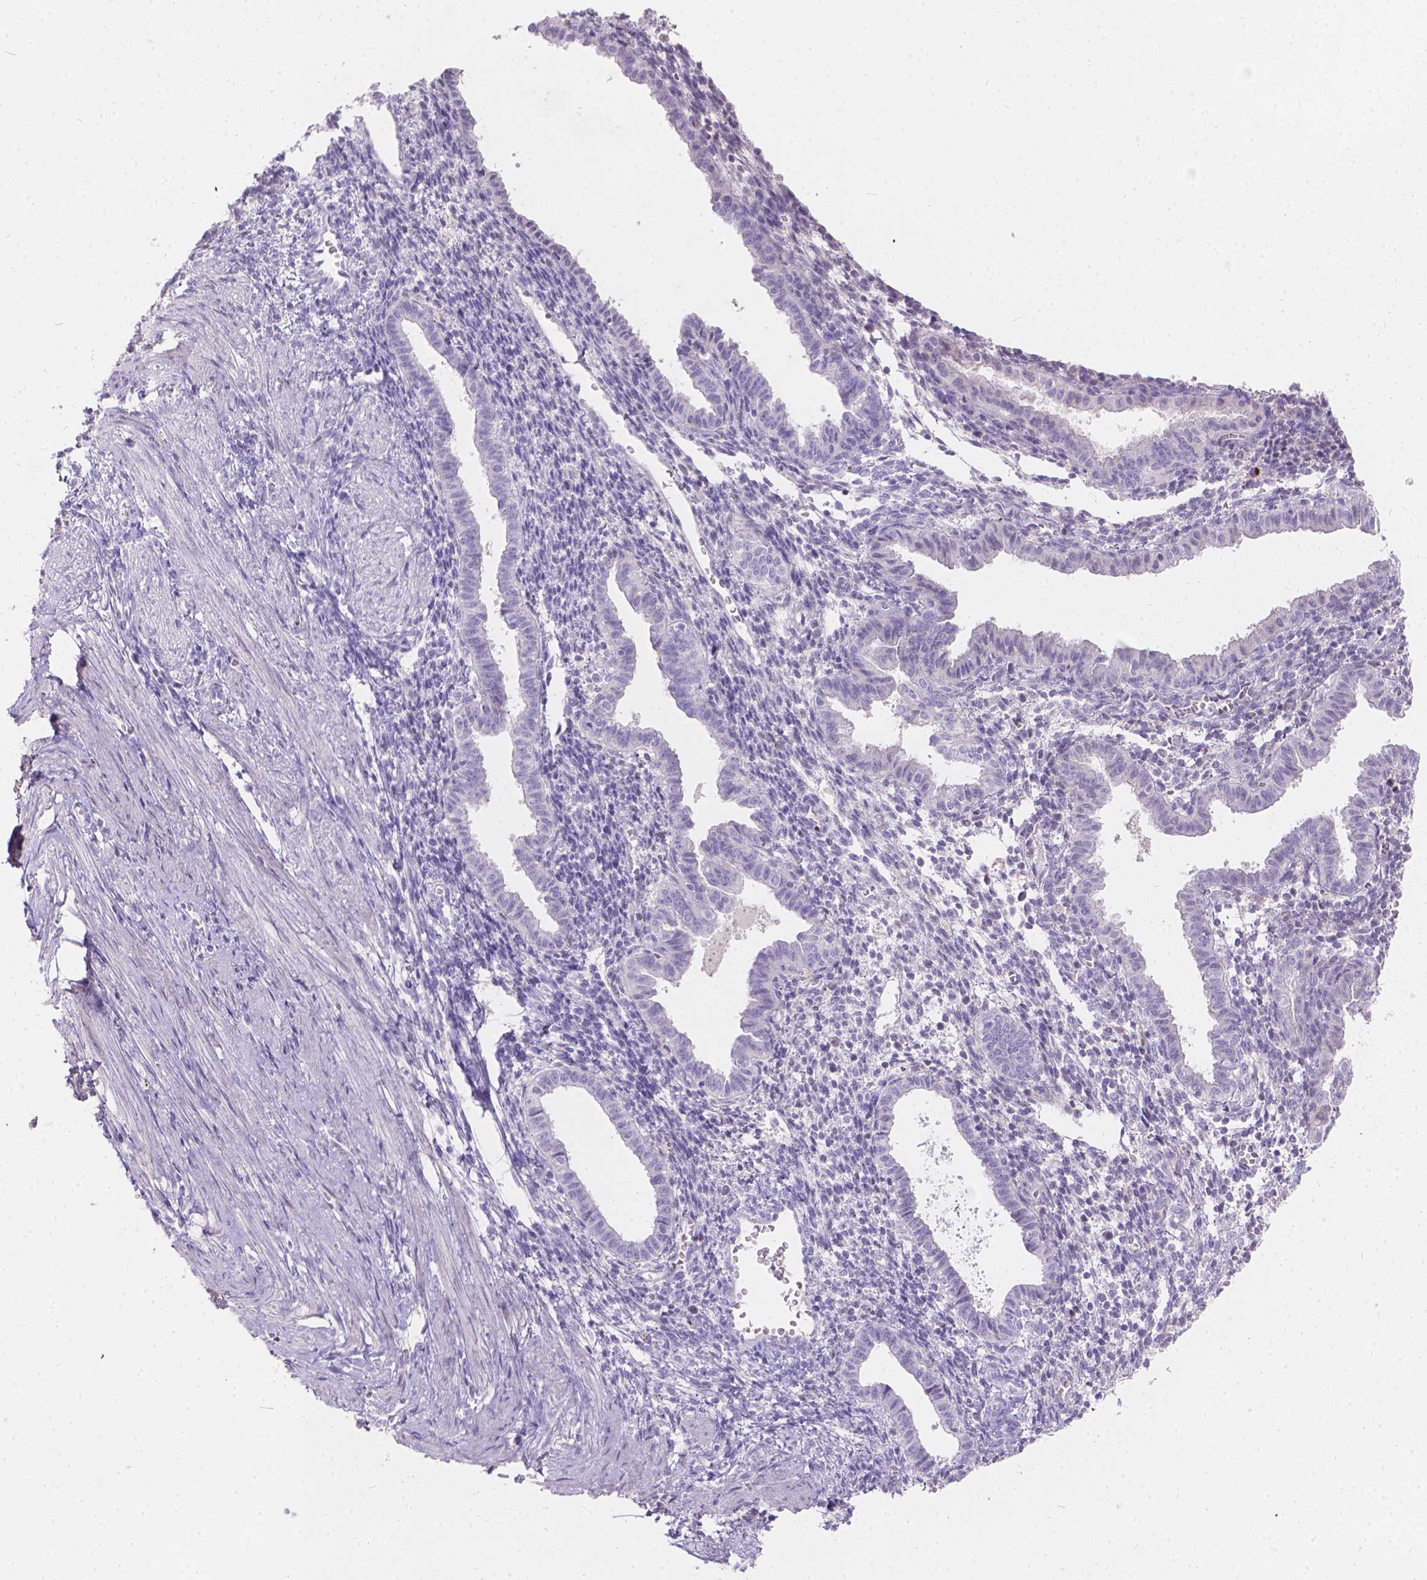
{"staining": {"intensity": "negative", "quantity": "none", "location": "none"}, "tissue": "endometrium", "cell_type": "Cells in endometrial stroma", "image_type": "normal", "snomed": [{"axis": "morphology", "description": "Normal tissue, NOS"}, {"axis": "topography", "description": "Endometrium"}], "caption": "Endometrium stained for a protein using immunohistochemistry shows no positivity cells in endometrial stroma.", "gene": "GAL3ST2", "patient": {"sex": "female", "age": 37}}